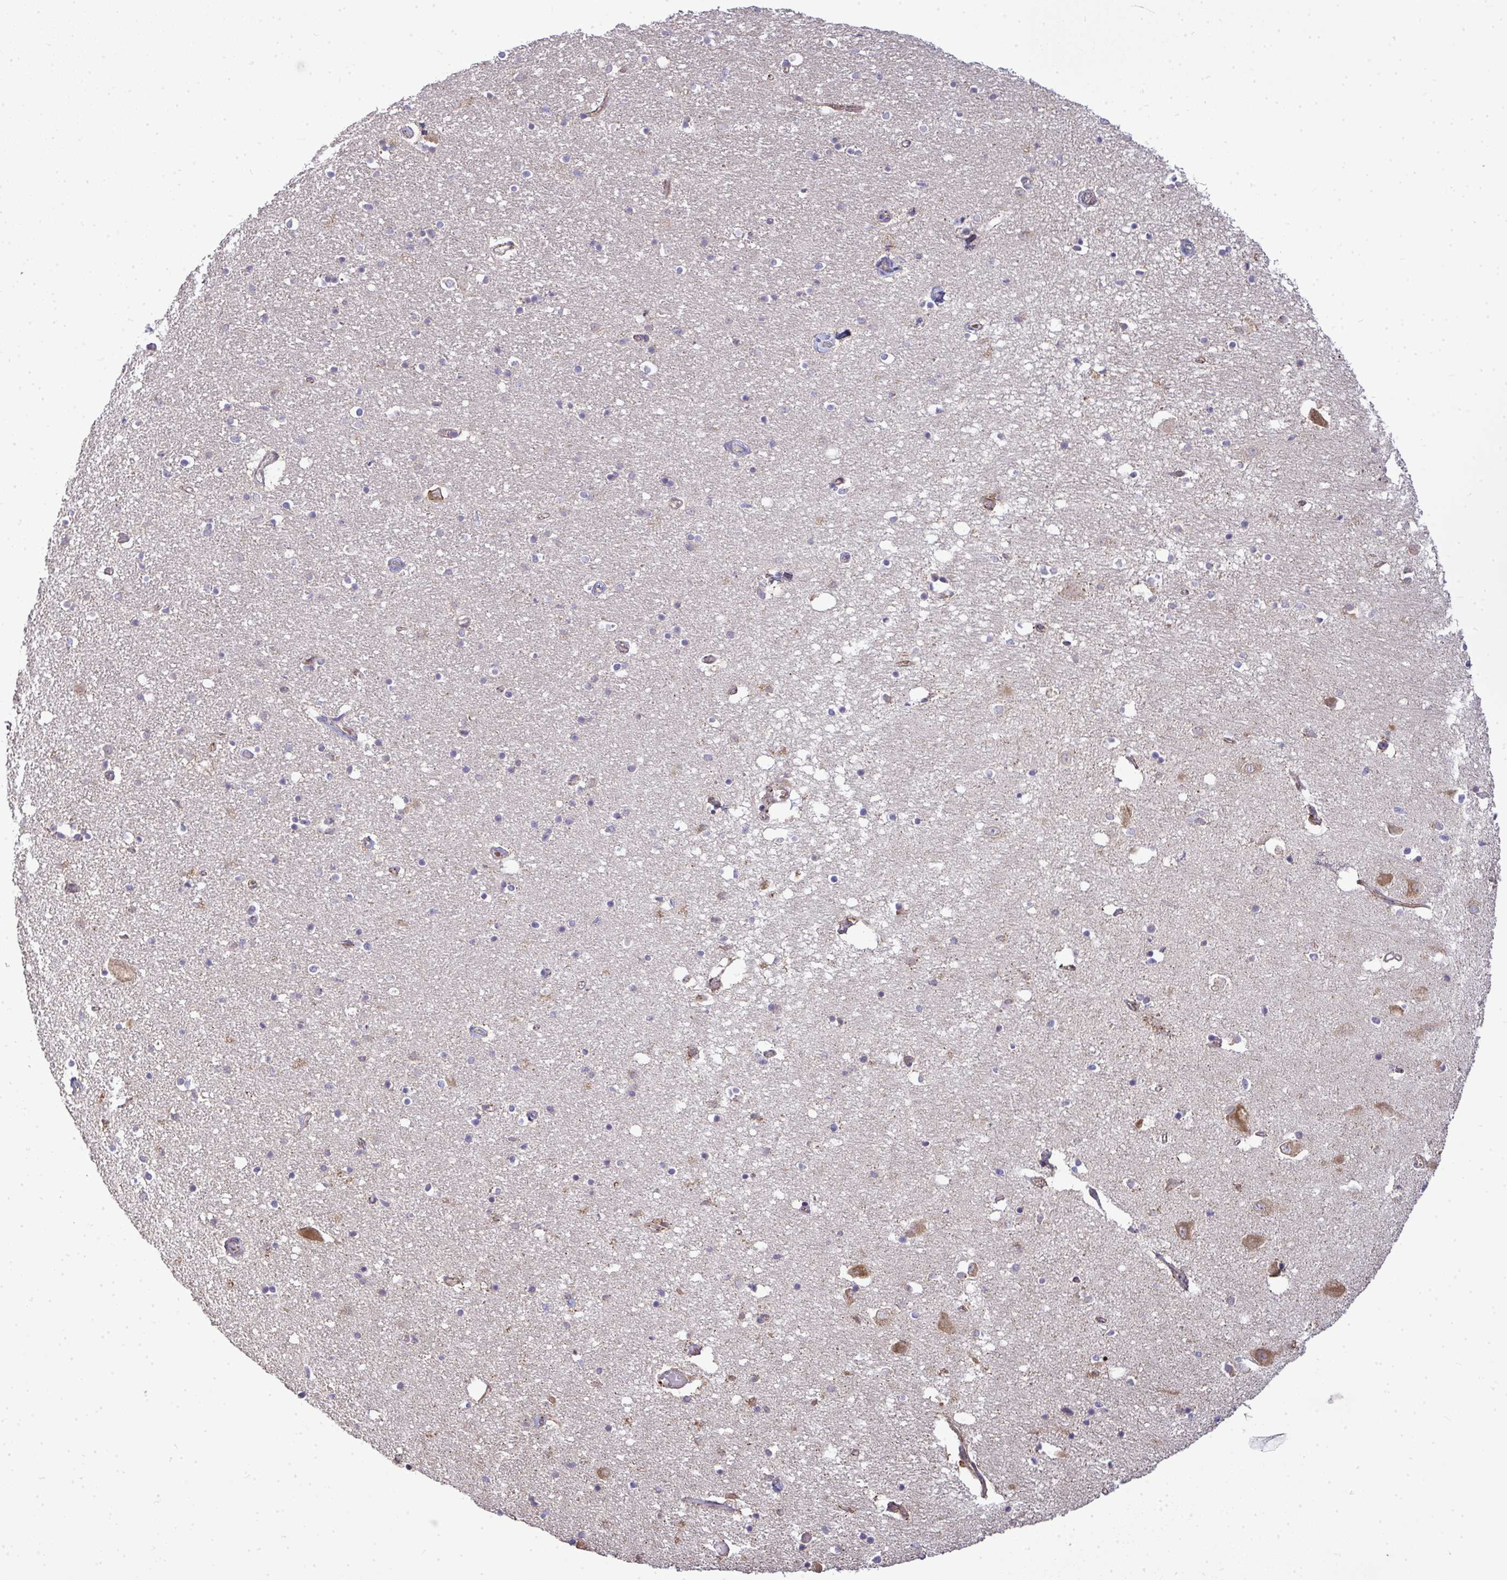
{"staining": {"intensity": "negative", "quantity": "none", "location": "none"}, "tissue": "caudate", "cell_type": "Glial cells", "image_type": "normal", "snomed": [{"axis": "morphology", "description": "Normal tissue, NOS"}, {"axis": "topography", "description": "Lateral ventricle wall"}, {"axis": "topography", "description": "Hippocampus"}], "caption": "DAB immunohistochemical staining of unremarkable caudate shows no significant positivity in glial cells.", "gene": "B4GALT6", "patient": {"sex": "female", "age": 63}}